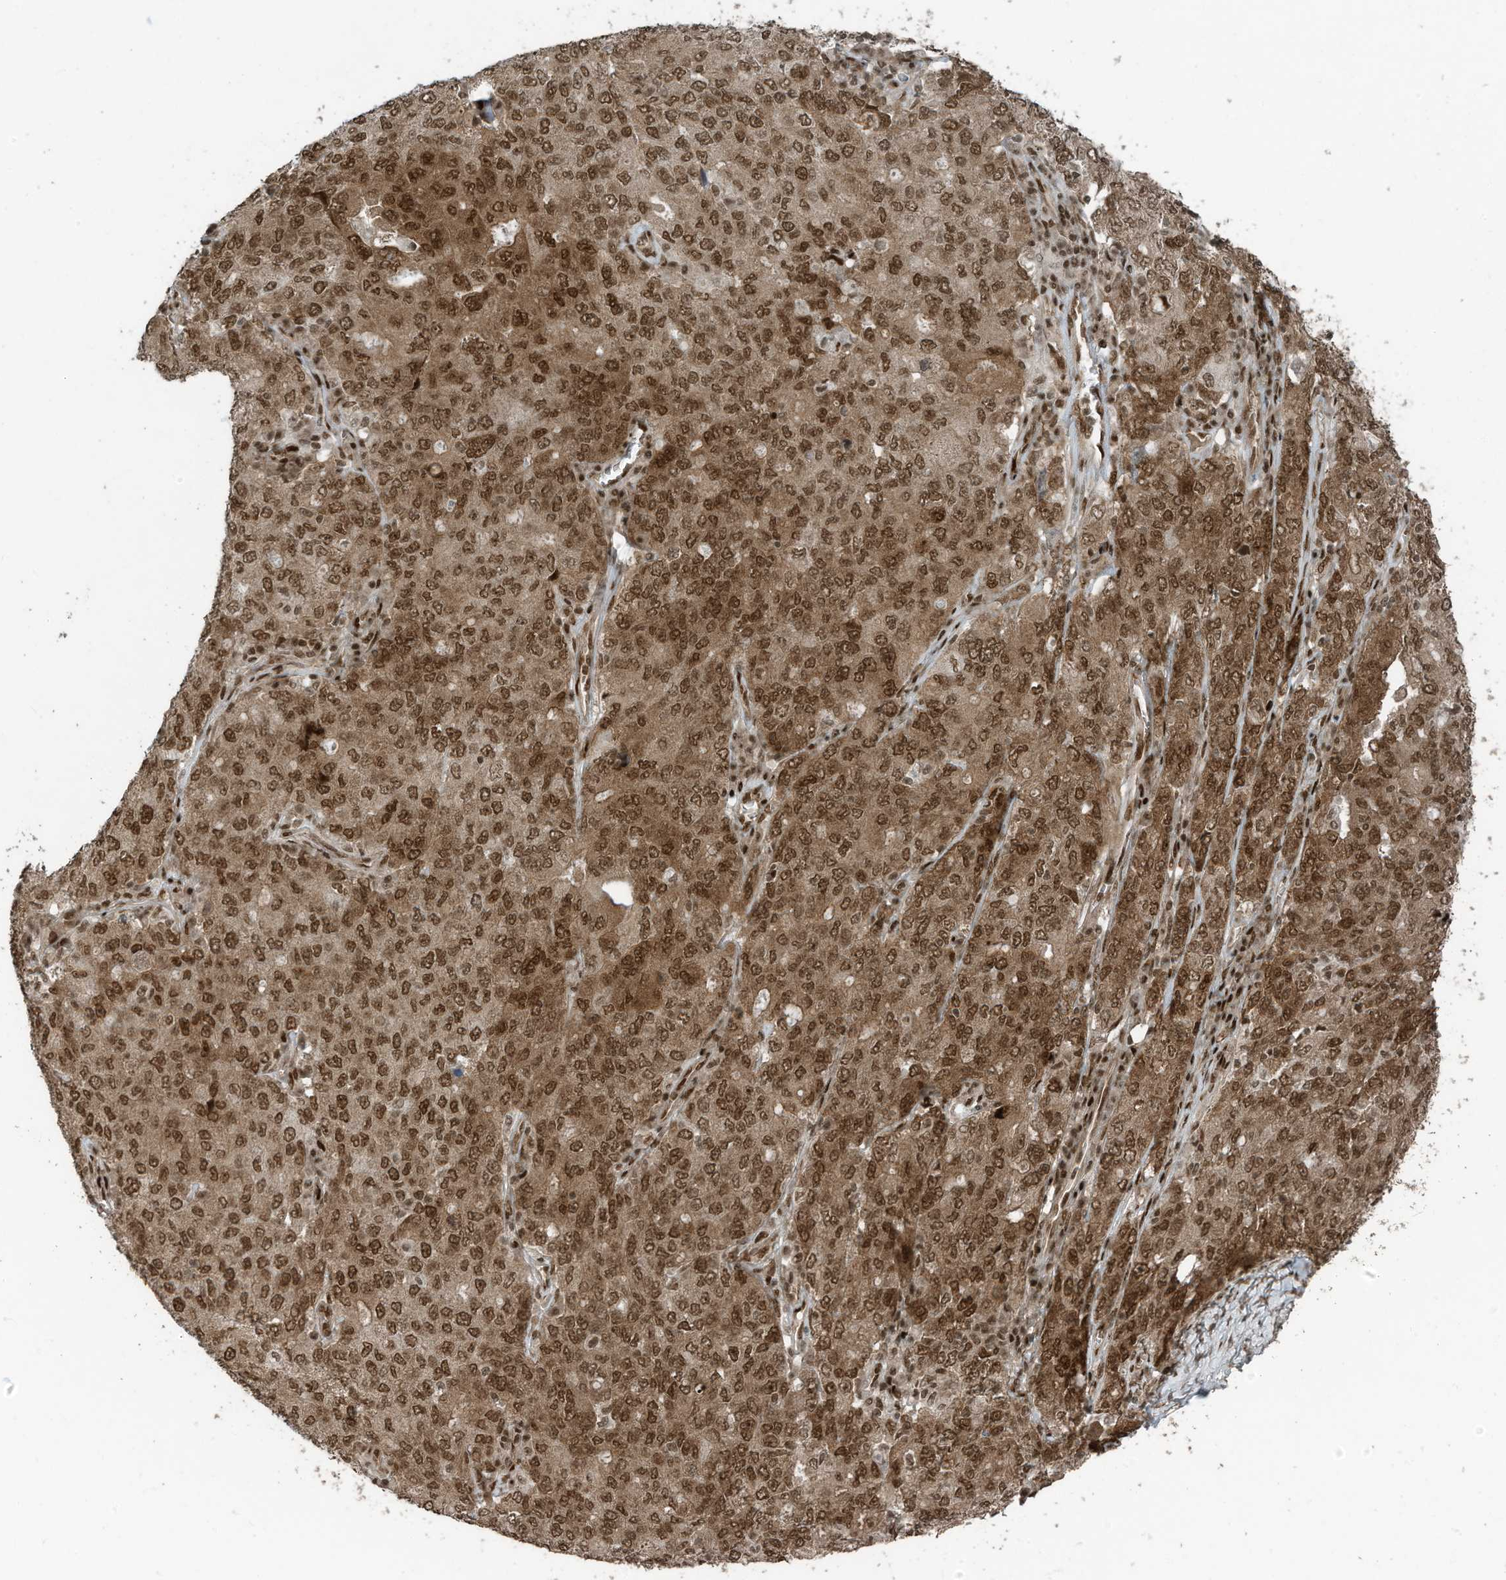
{"staining": {"intensity": "moderate", "quantity": ">75%", "location": "cytoplasmic/membranous,nuclear"}, "tissue": "ovarian cancer", "cell_type": "Tumor cells", "image_type": "cancer", "snomed": [{"axis": "morphology", "description": "Carcinoma, endometroid"}, {"axis": "topography", "description": "Ovary"}], "caption": "Ovarian endometroid carcinoma was stained to show a protein in brown. There is medium levels of moderate cytoplasmic/membranous and nuclear staining in about >75% of tumor cells. (brown staining indicates protein expression, while blue staining denotes nuclei).", "gene": "PCNP", "patient": {"sex": "female", "age": 62}}